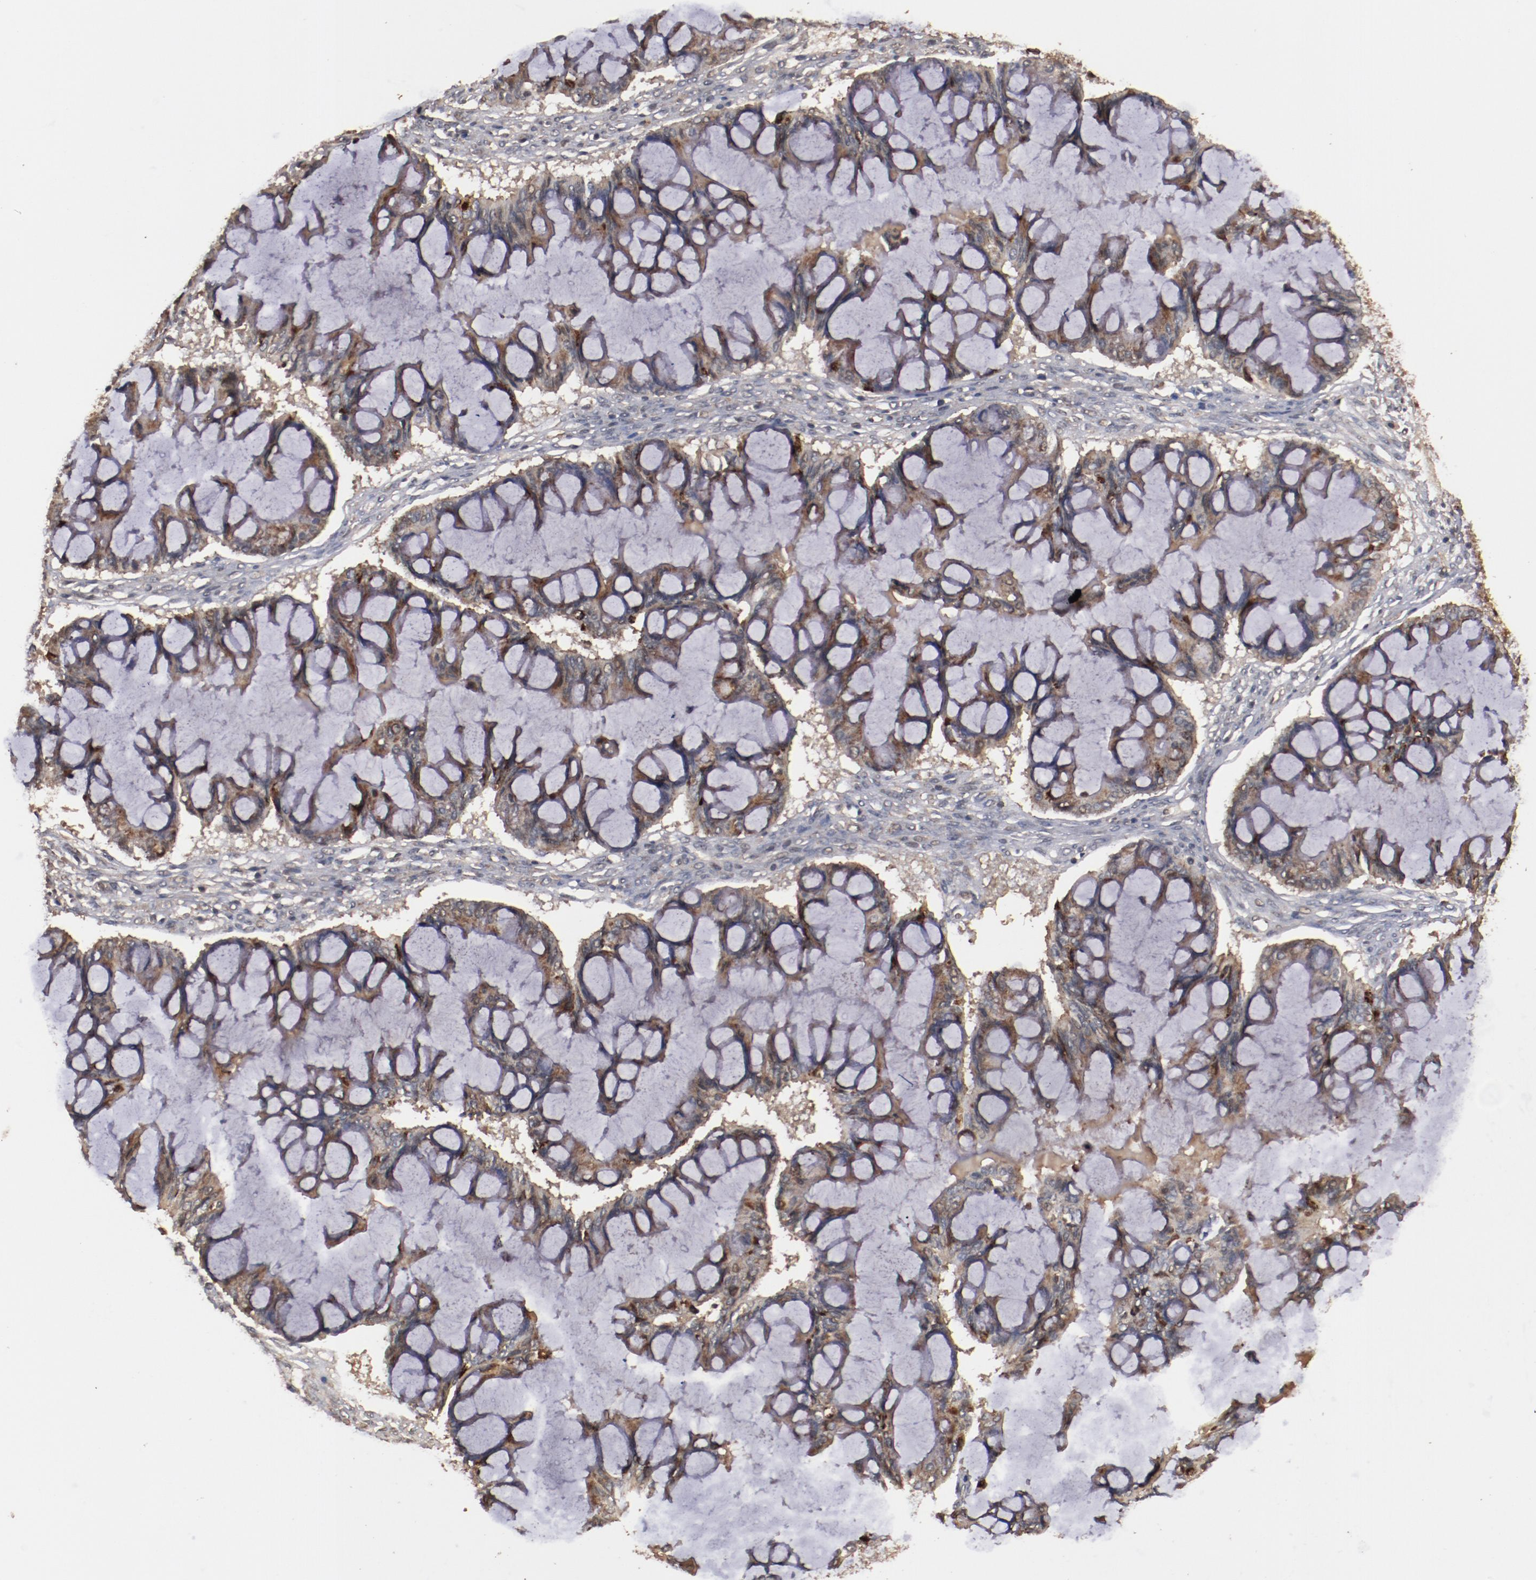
{"staining": {"intensity": "moderate", "quantity": ">75%", "location": "cytoplasmic/membranous"}, "tissue": "ovarian cancer", "cell_type": "Tumor cells", "image_type": "cancer", "snomed": [{"axis": "morphology", "description": "Cystadenocarcinoma, mucinous, NOS"}, {"axis": "topography", "description": "Ovary"}], "caption": "An image showing moderate cytoplasmic/membranous staining in approximately >75% of tumor cells in ovarian mucinous cystadenocarcinoma, as visualized by brown immunohistochemical staining.", "gene": "TENM1", "patient": {"sex": "female", "age": 73}}